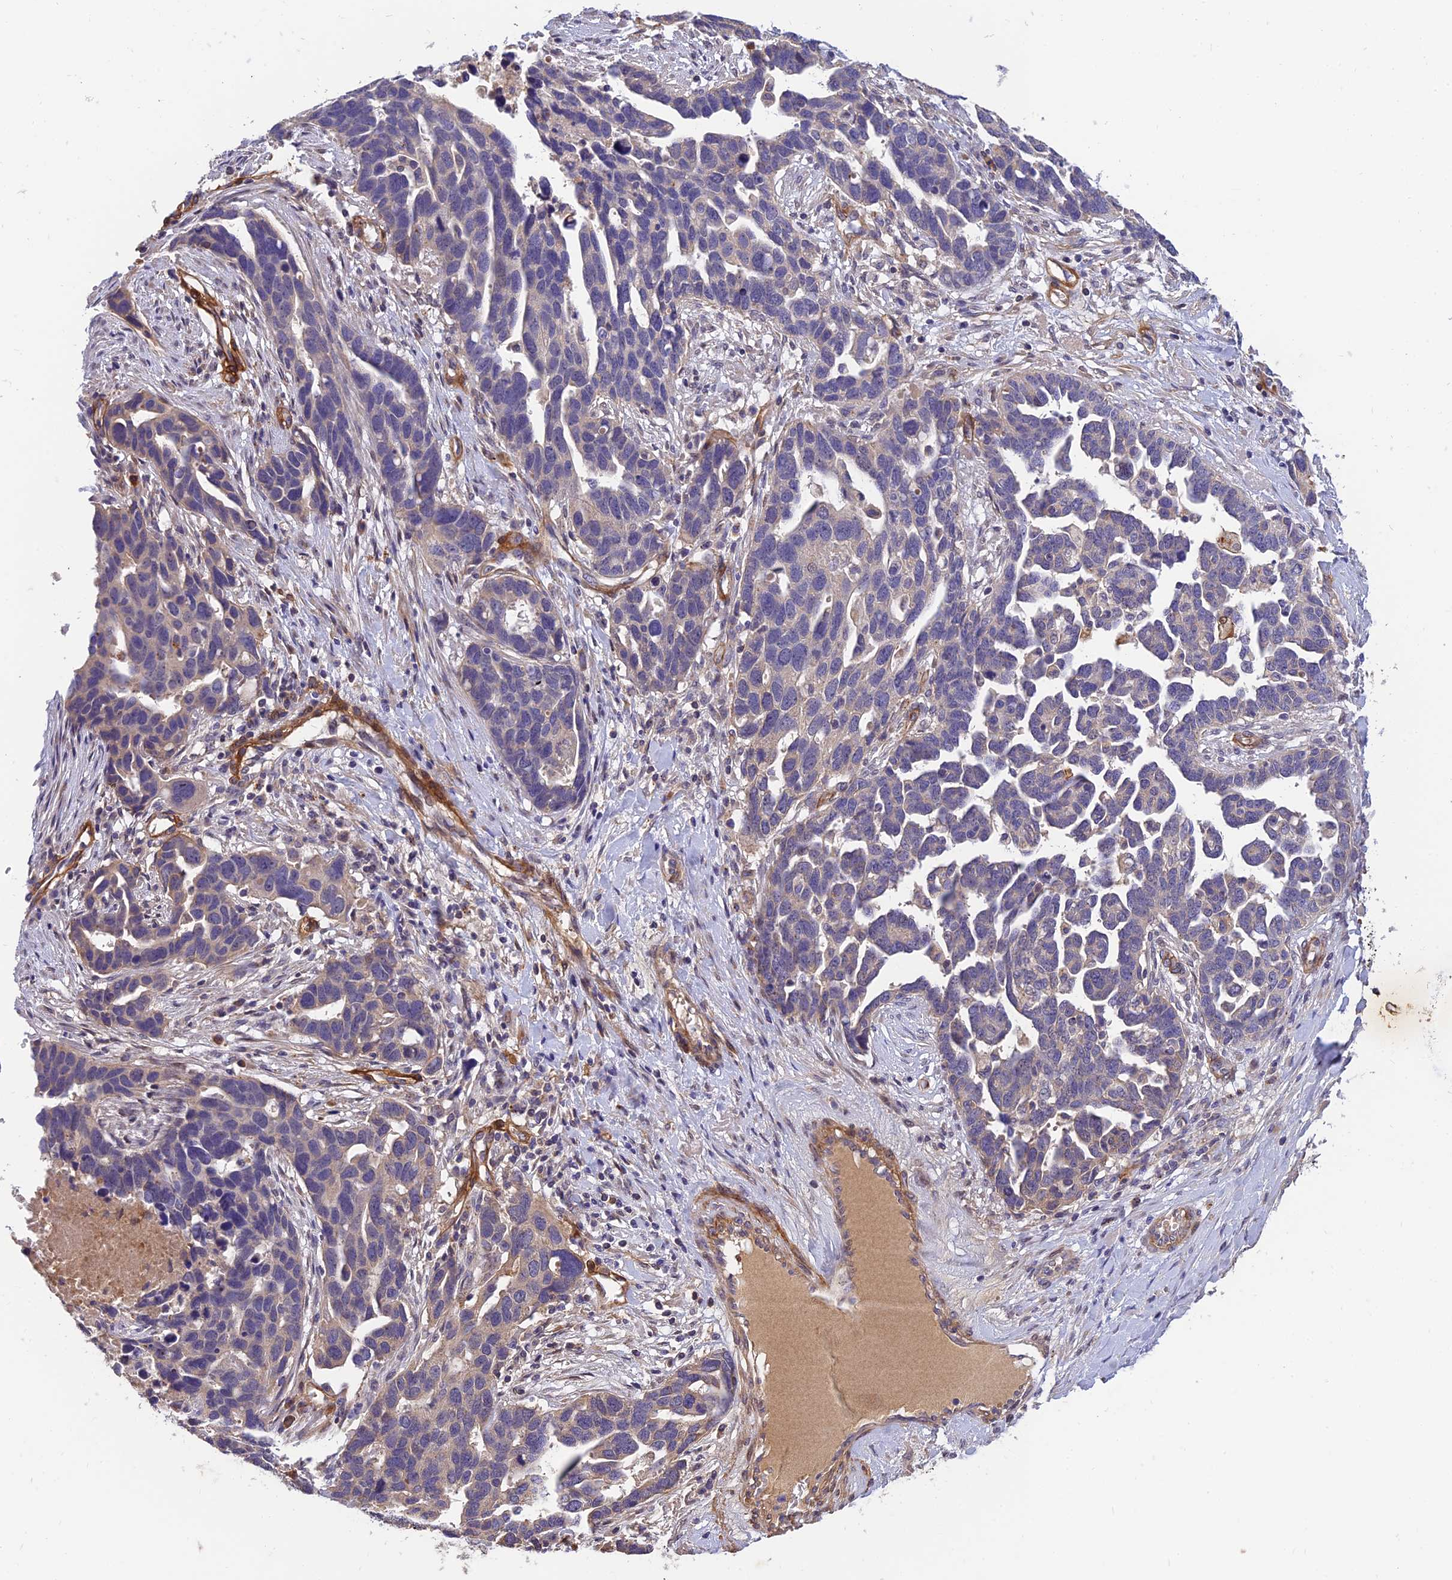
{"staining": {"intensity": "negative", "quantity": "none", "location": "none"}, "tissue": "ovarian cancer", "cell_type": "Tumor cells", "image_type": "cancer", "snomed": [{"axis": "morphology", "description": "Cystadenocarcinoma, serous, NOS"}, {"axis": "topography", "description": "Ovary"}], "caption": "Immunohistochemistry image of serous cystadenocarcinoma (ovarian) stained for a protein (brown), which demonstrates no staining in tumor cells.", "gene": "MRPL35", "patient": {"sex": "female", "age": 54}}